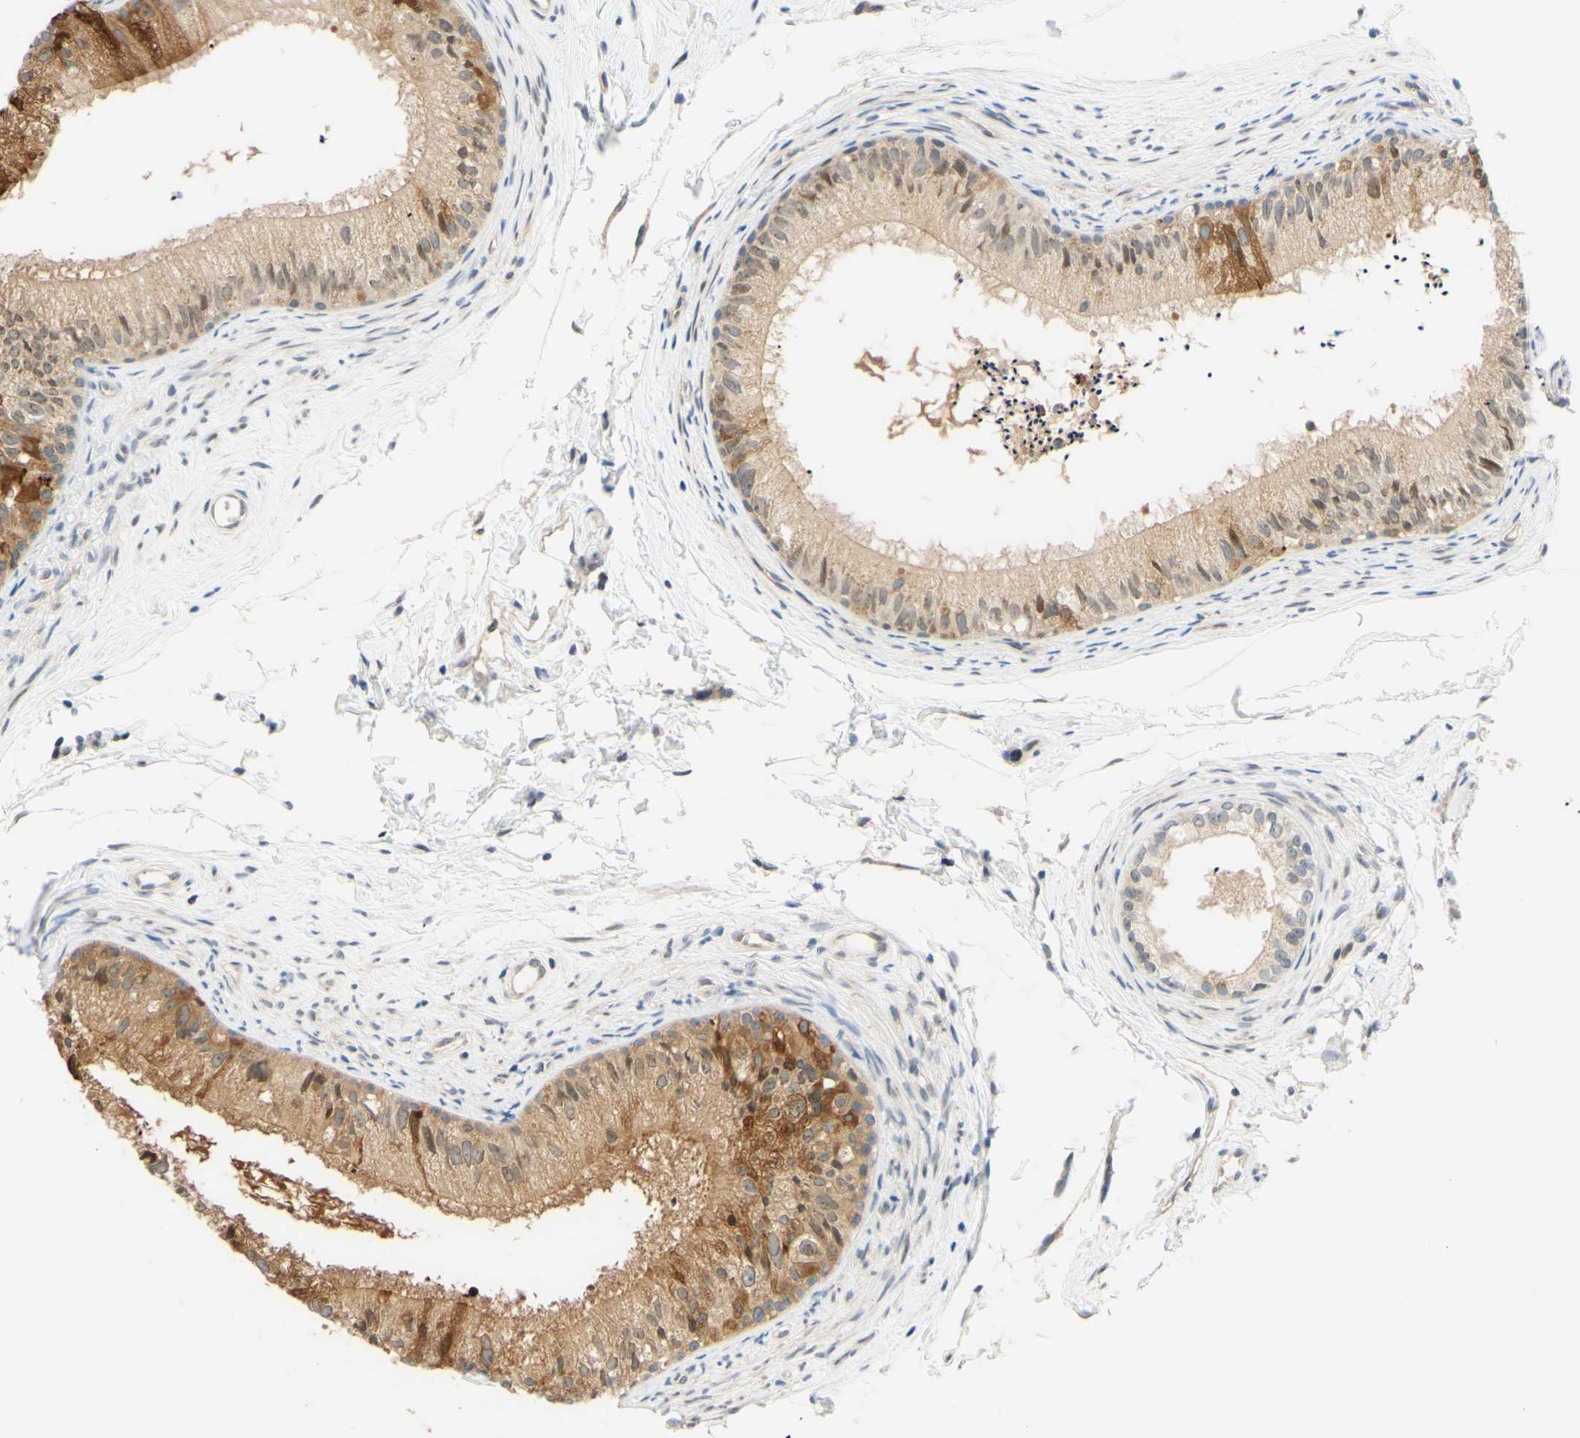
{"staining": {"intensity": "moderate", "quantity": ">75%", "location": "cytoplasmic/membranous"}, "tissue": "epididymis", "cell_type": "Glandular cells", "image_type": "normal", "snomed": [{"axis": "morphology", "description": "Normal tissue, NOS"}, {"axis": "topography", "description": "Epididymis"}], "caption": "An image of epididymis stained for a protein demonstrates moderate cytoplasmic/membranous brown staining in glandular cells. (DAB (3,3'-diaminobenzidine) = brown stain, brightfield microscopy at high magnification).", "gene": "C2CD2L", "patient": {"sex": "male", "age": 56}}